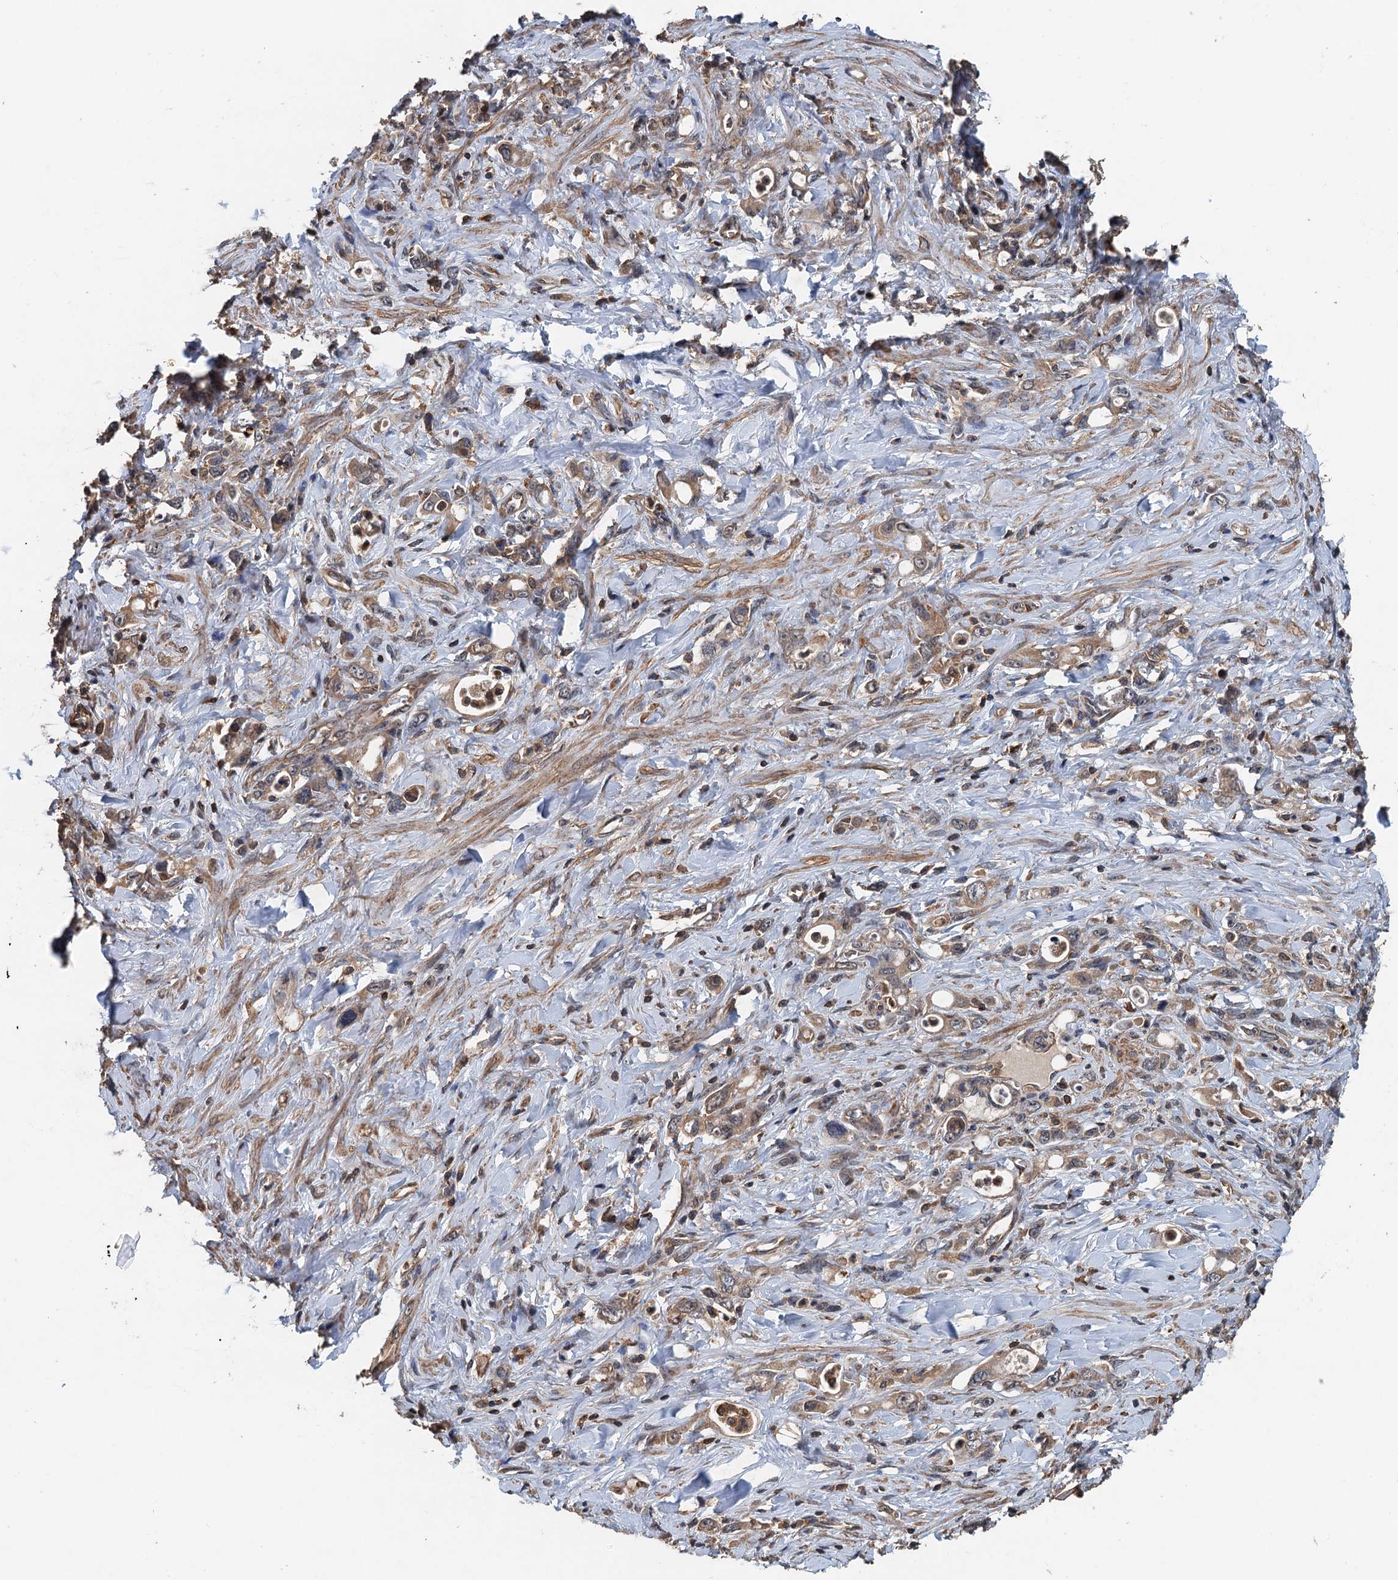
{"staining": {"intensity": "weak", "quantity": ">75%", "location": "cytoplasmic/membranous"}, "tissue": "stomach cancer", "cell_type": "Tumor cells", "image_type": "cancer", "snomed": [{"axis": "morphology", "description": "Adenocarcinoma, NOS"}, {"axis": "topography", "description": "Stomach, lower"}], "caption": "Brown immunohistochemical staining in human adenocarcinoma (stomach) reveals weak cytoplasmic/membranous positivity in about >75% of tumor cells. (Brightfield microscopy of DAB IHC at high magnification).", "gene": "BORCS5", "patient": {"sex": "female", "age": 43}}